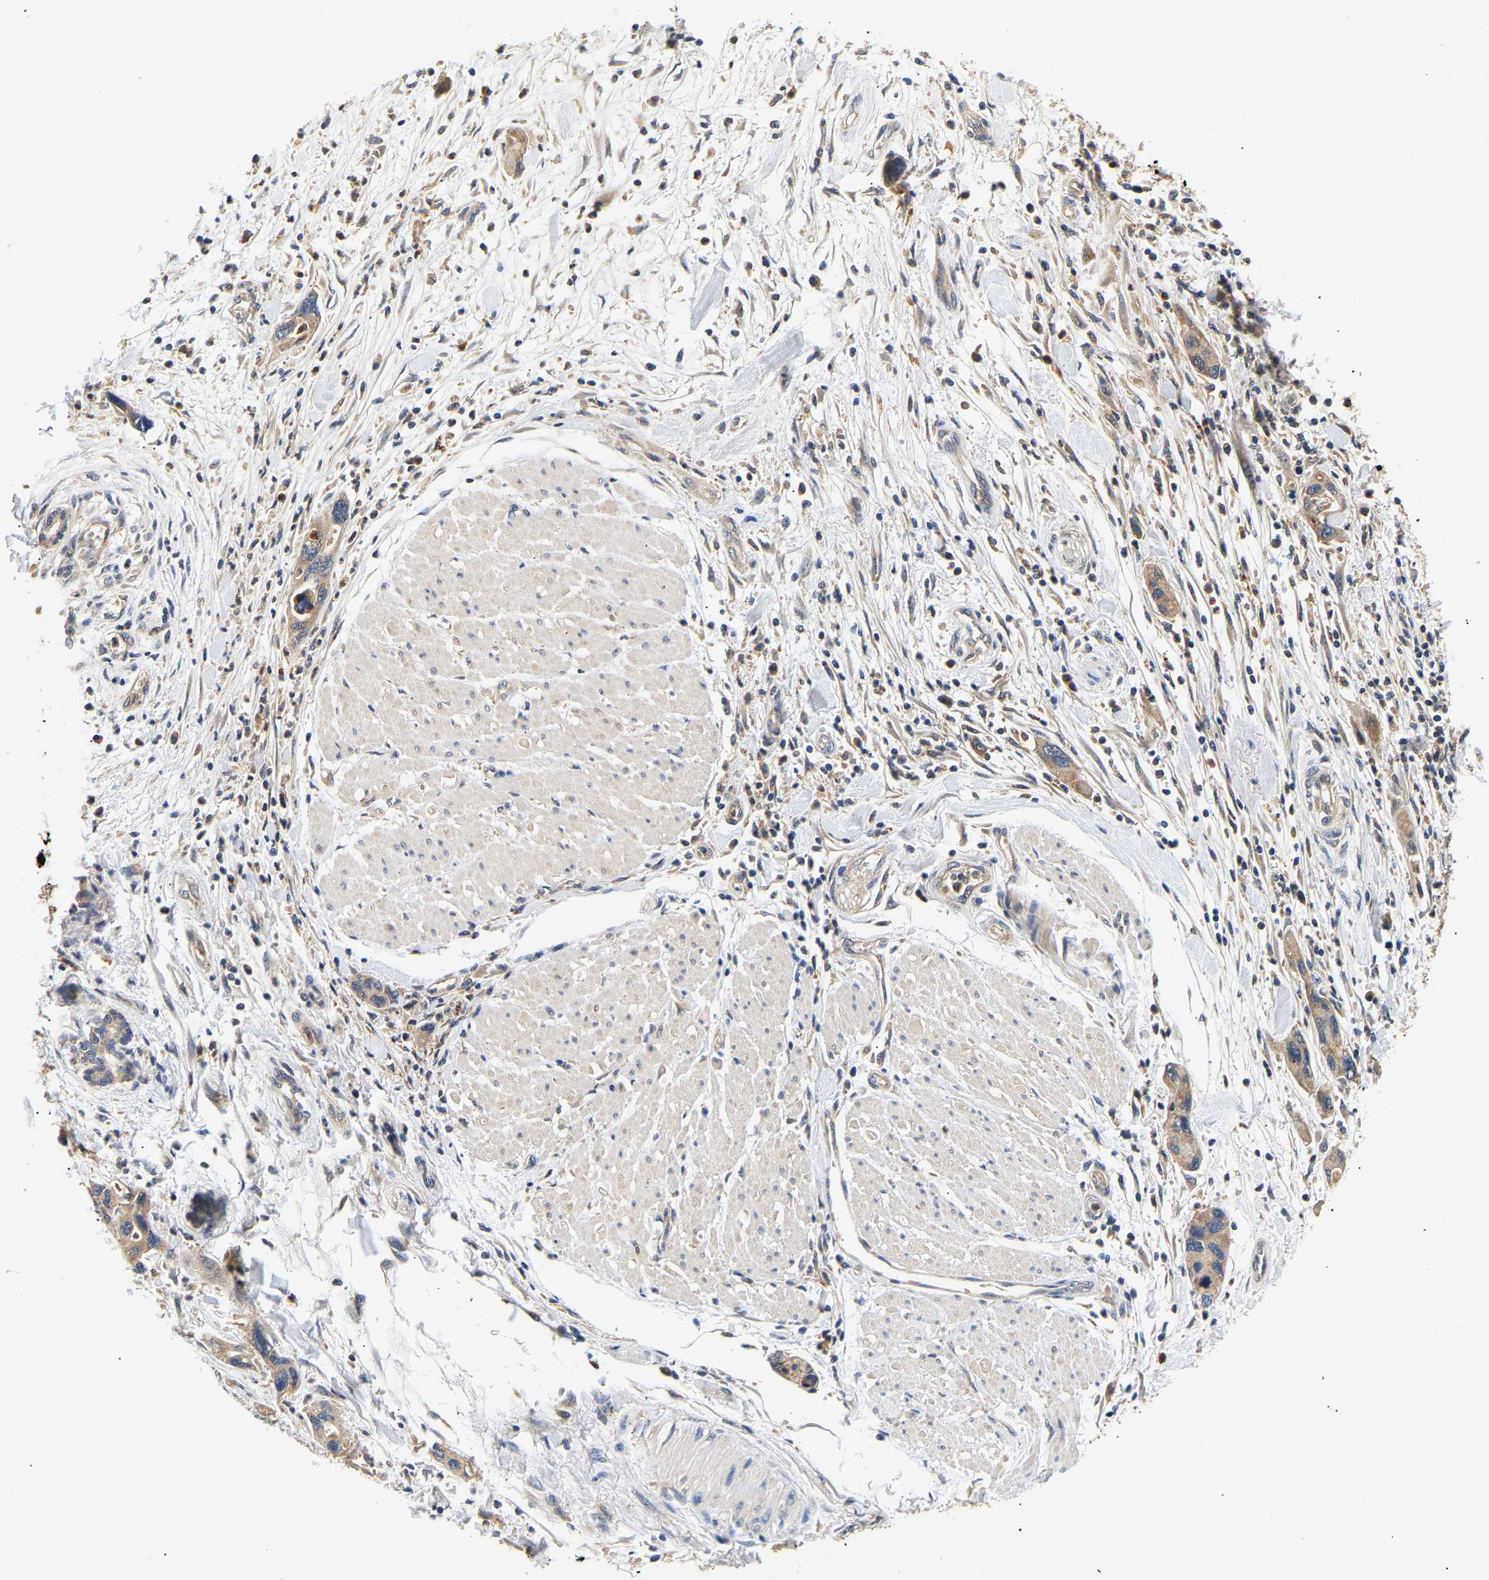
{"staining": {"intensity": "moderate", "quantity": ">75%", "location": "cytoplasmic/membranous"}, "tissue": "pancreatic cancer", "cell_type": "Tumor cells", "image_type": "cancer", "snomed": [{"axis": "morphology", "description": "Normal tissue, NOS"}, {"axis": "morphology", "description": "Adenocarcinoma, NOS"}, {"axis": "topography", "description": "Pancreas"}], "caption": "Immunohistochemistry (IHC) histopathology image of pancreatic cancer stained for a protein (brown), which reveals medium levels of moderate cytoplasmic/membranous staining in about >75% of tumor cells.", "gene": "PPID", "patient": {"sex": "female", "age": 71}}